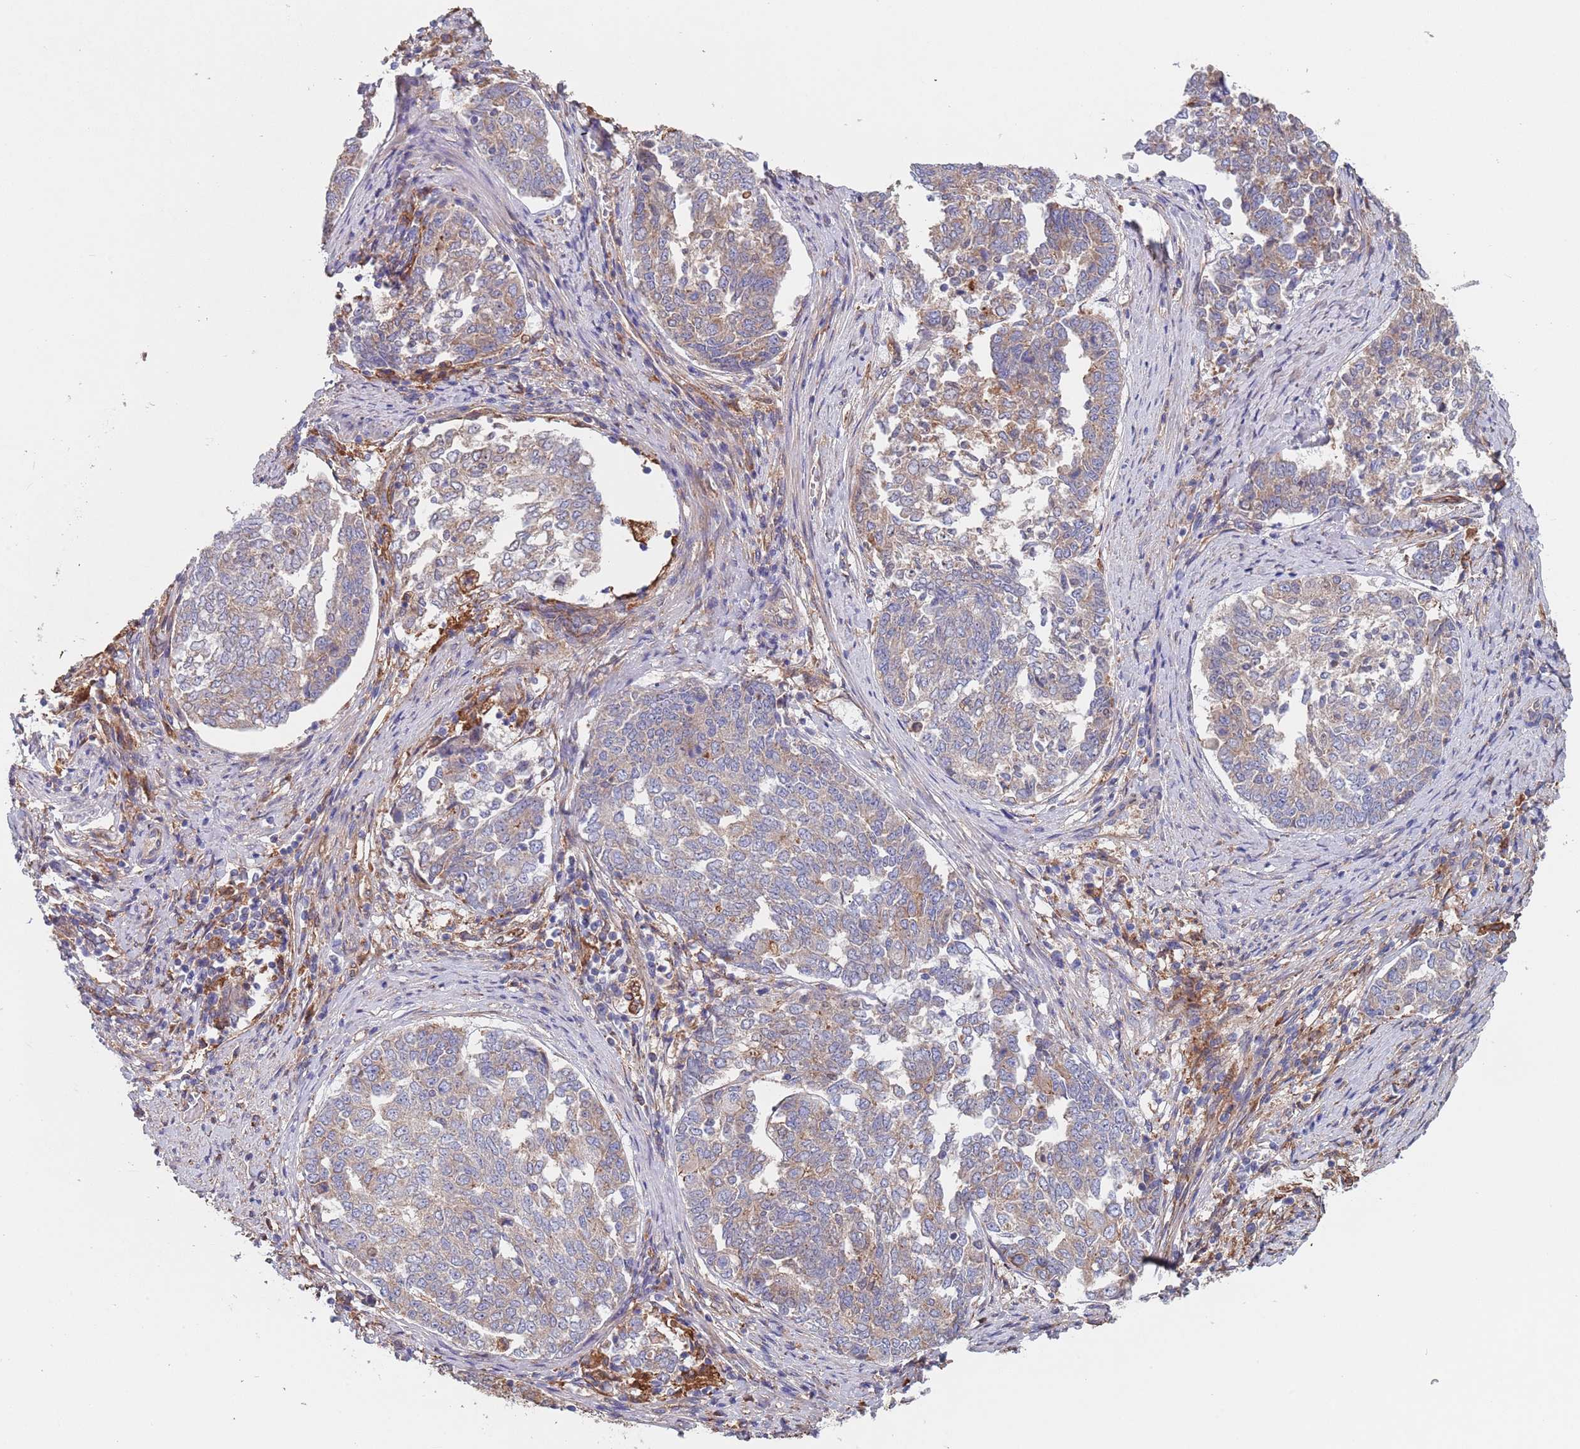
{"staining": {"intensity": "weak", "quantity": "25%-75%", "location": "cytoplasmic/membranous"}, "tissue": "endometrial cancer", "cell_type": "Tumor cells", "image_type": "cancer", "snomed": [{"axis": "morphology", "description": "Adenocarcinoma, NOS"}, {"axis": "topography", "description": "Endometrium"}], "caption": "IHC photomicrograph of endometrial cancer (adenocarcinoma) stained for a protein (brown), which exhibits low levels of weak cytoplasmic/membranous expression in approximately 25%-75% of tumor cells.", "gene": "DCUN1D3", "patient": {"sex": "female", "age": 80}}